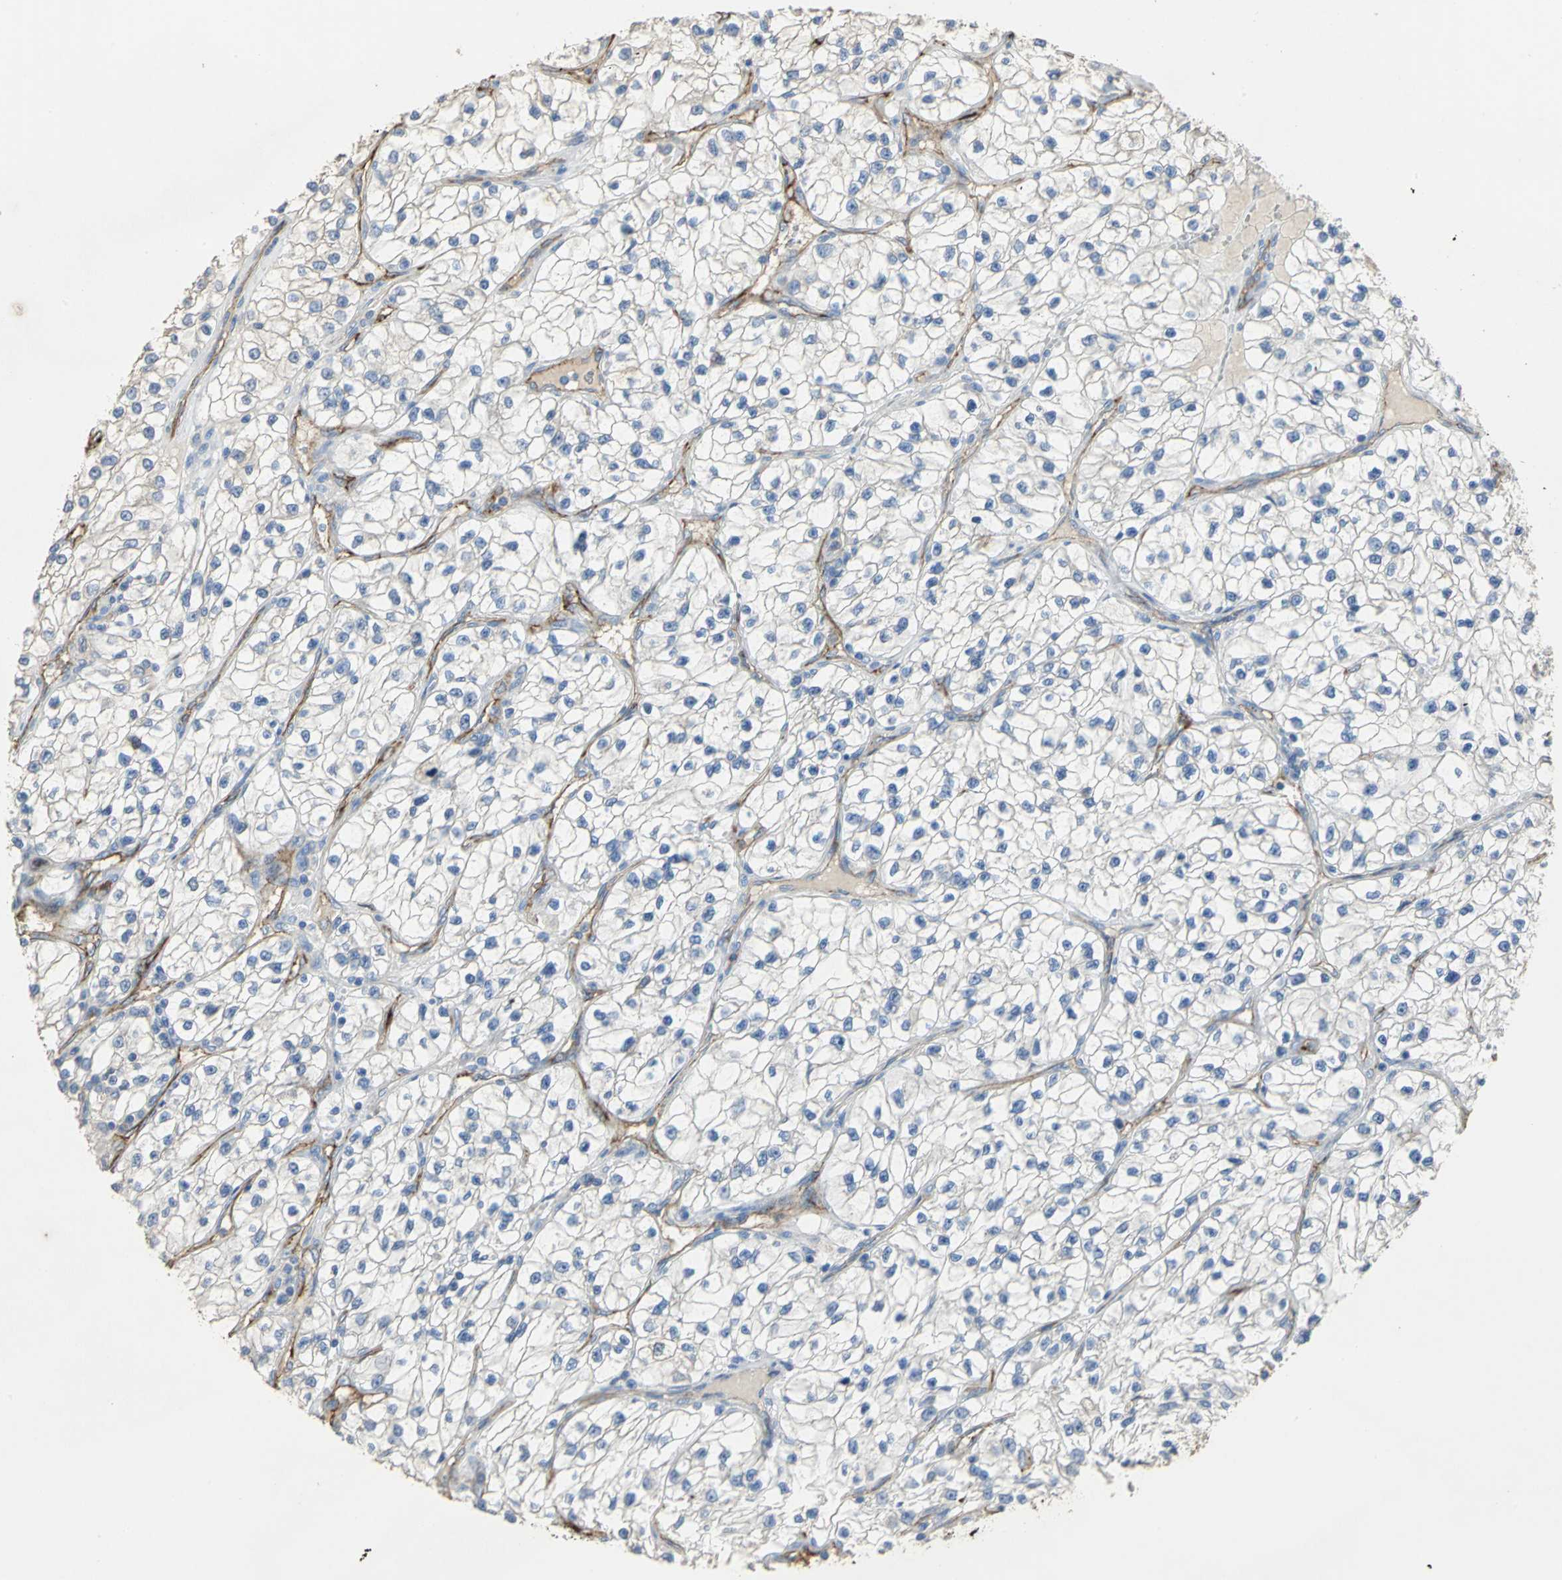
{"staining": {"intensity": "negative", "quantity": "none", "location": "none"}, "tissue": "renal cancer", "cell_type": "Tumor cells", "image_type": "cancer", "snomed": [{"axis": "morphology", "description": "Adenocarcinoma, NOS"}, {"axis": "topography", "description": "Kidney"}], "caption": "There is no significant expression in tumor cells of renal cancer (adenocarcinoma).", "gene": "DLGAP5", "patient": {"sex": "female", "age": 57}}